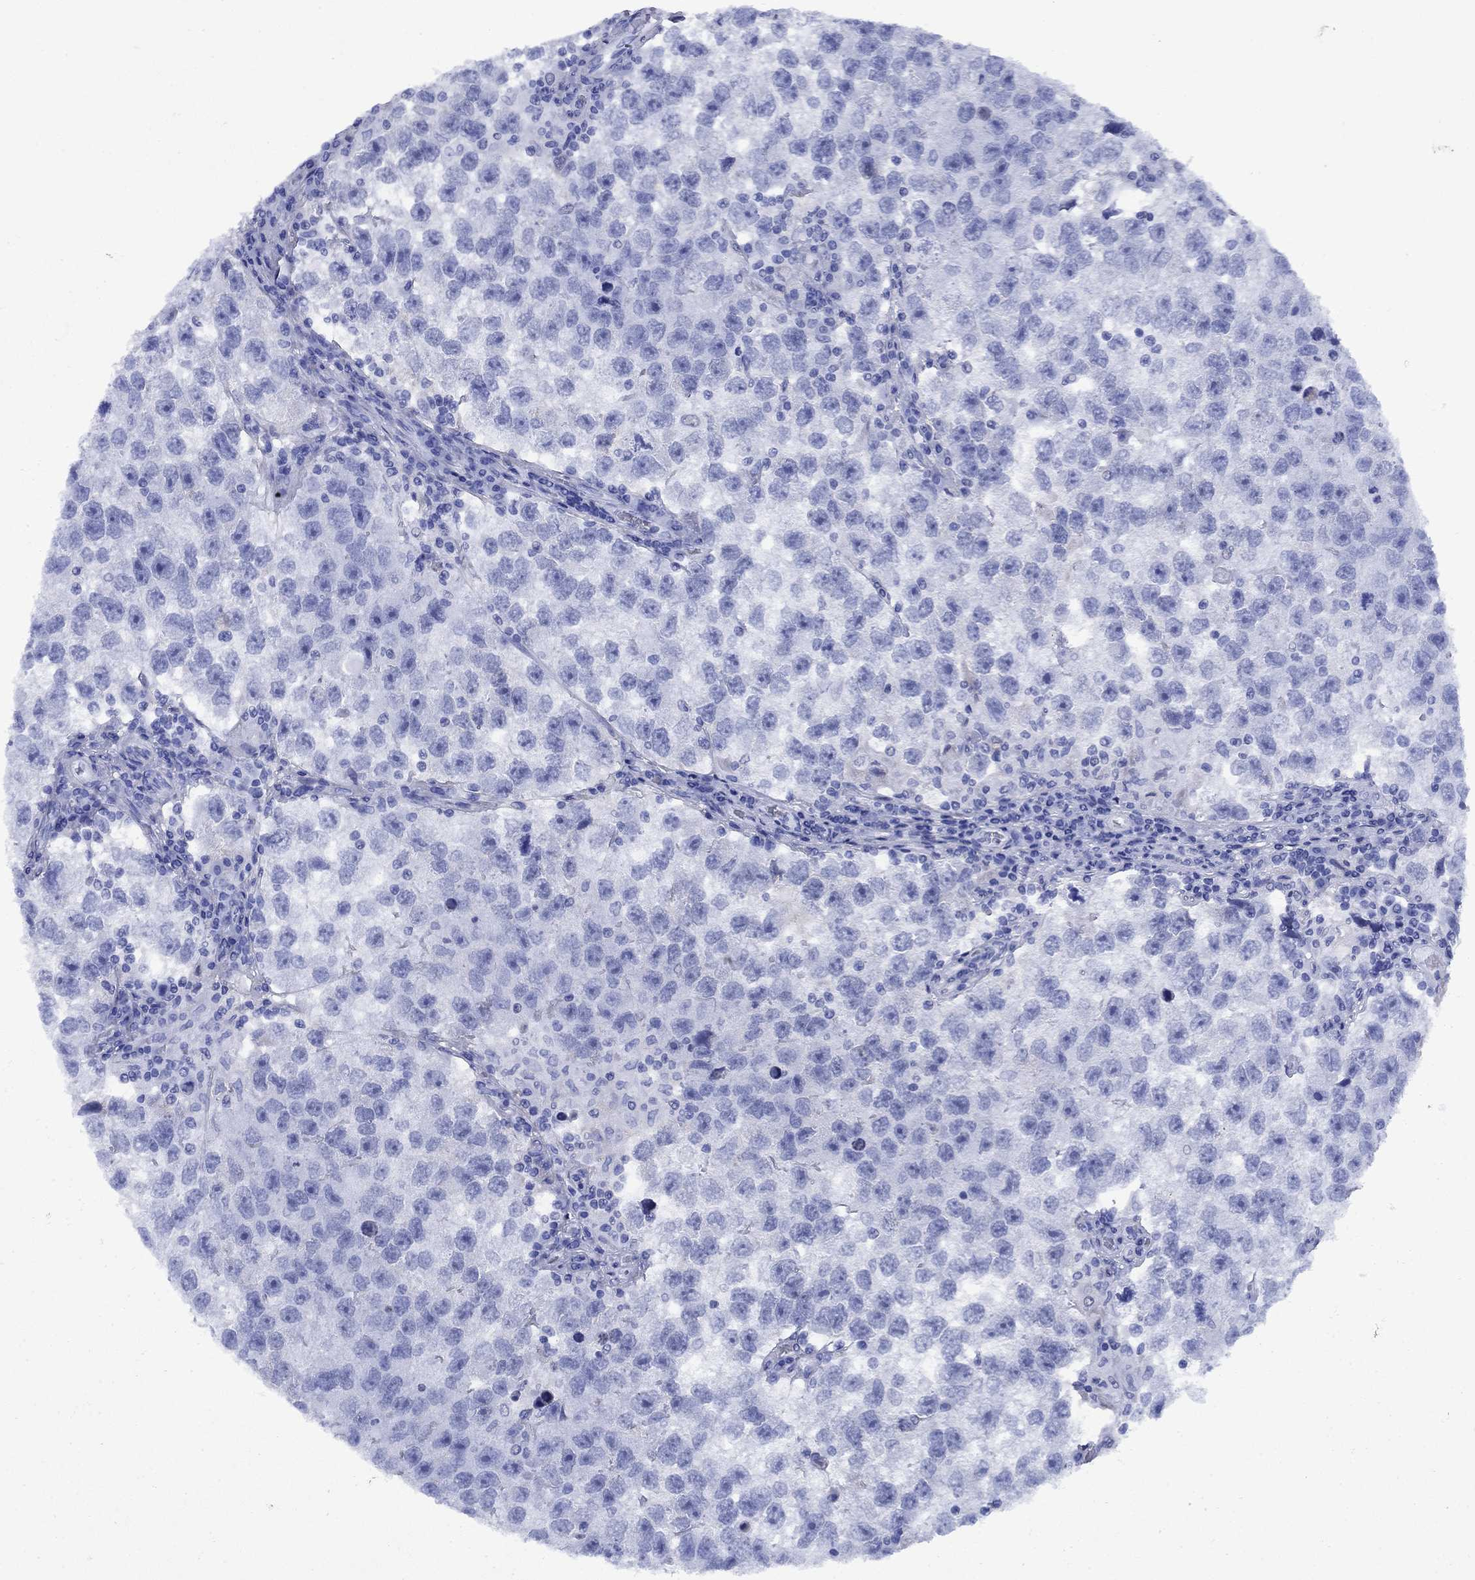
{"staining": {"intensity": "negative", "quantity": "none", "location": "none"}, "tissue": "testis cancer", "cell_type": "Tumor cells", "image_type": "cancer", "snomed": [{"axis": "morphology", "description": "Seminoma, NOS"}, {"axis": "topography", "description": "Testis"}], "caption": "Histopathology image shows no protein expression in tumor cells of testis cancer (seminoma) tissue. The staining was performed using DAB to visualize the protein expression in brown, while the nuclei were stained in blue with hematoxylin (Magnification: 20x).", "gene": "STAB2", "patient": {"sex": "male", "age": 26}}